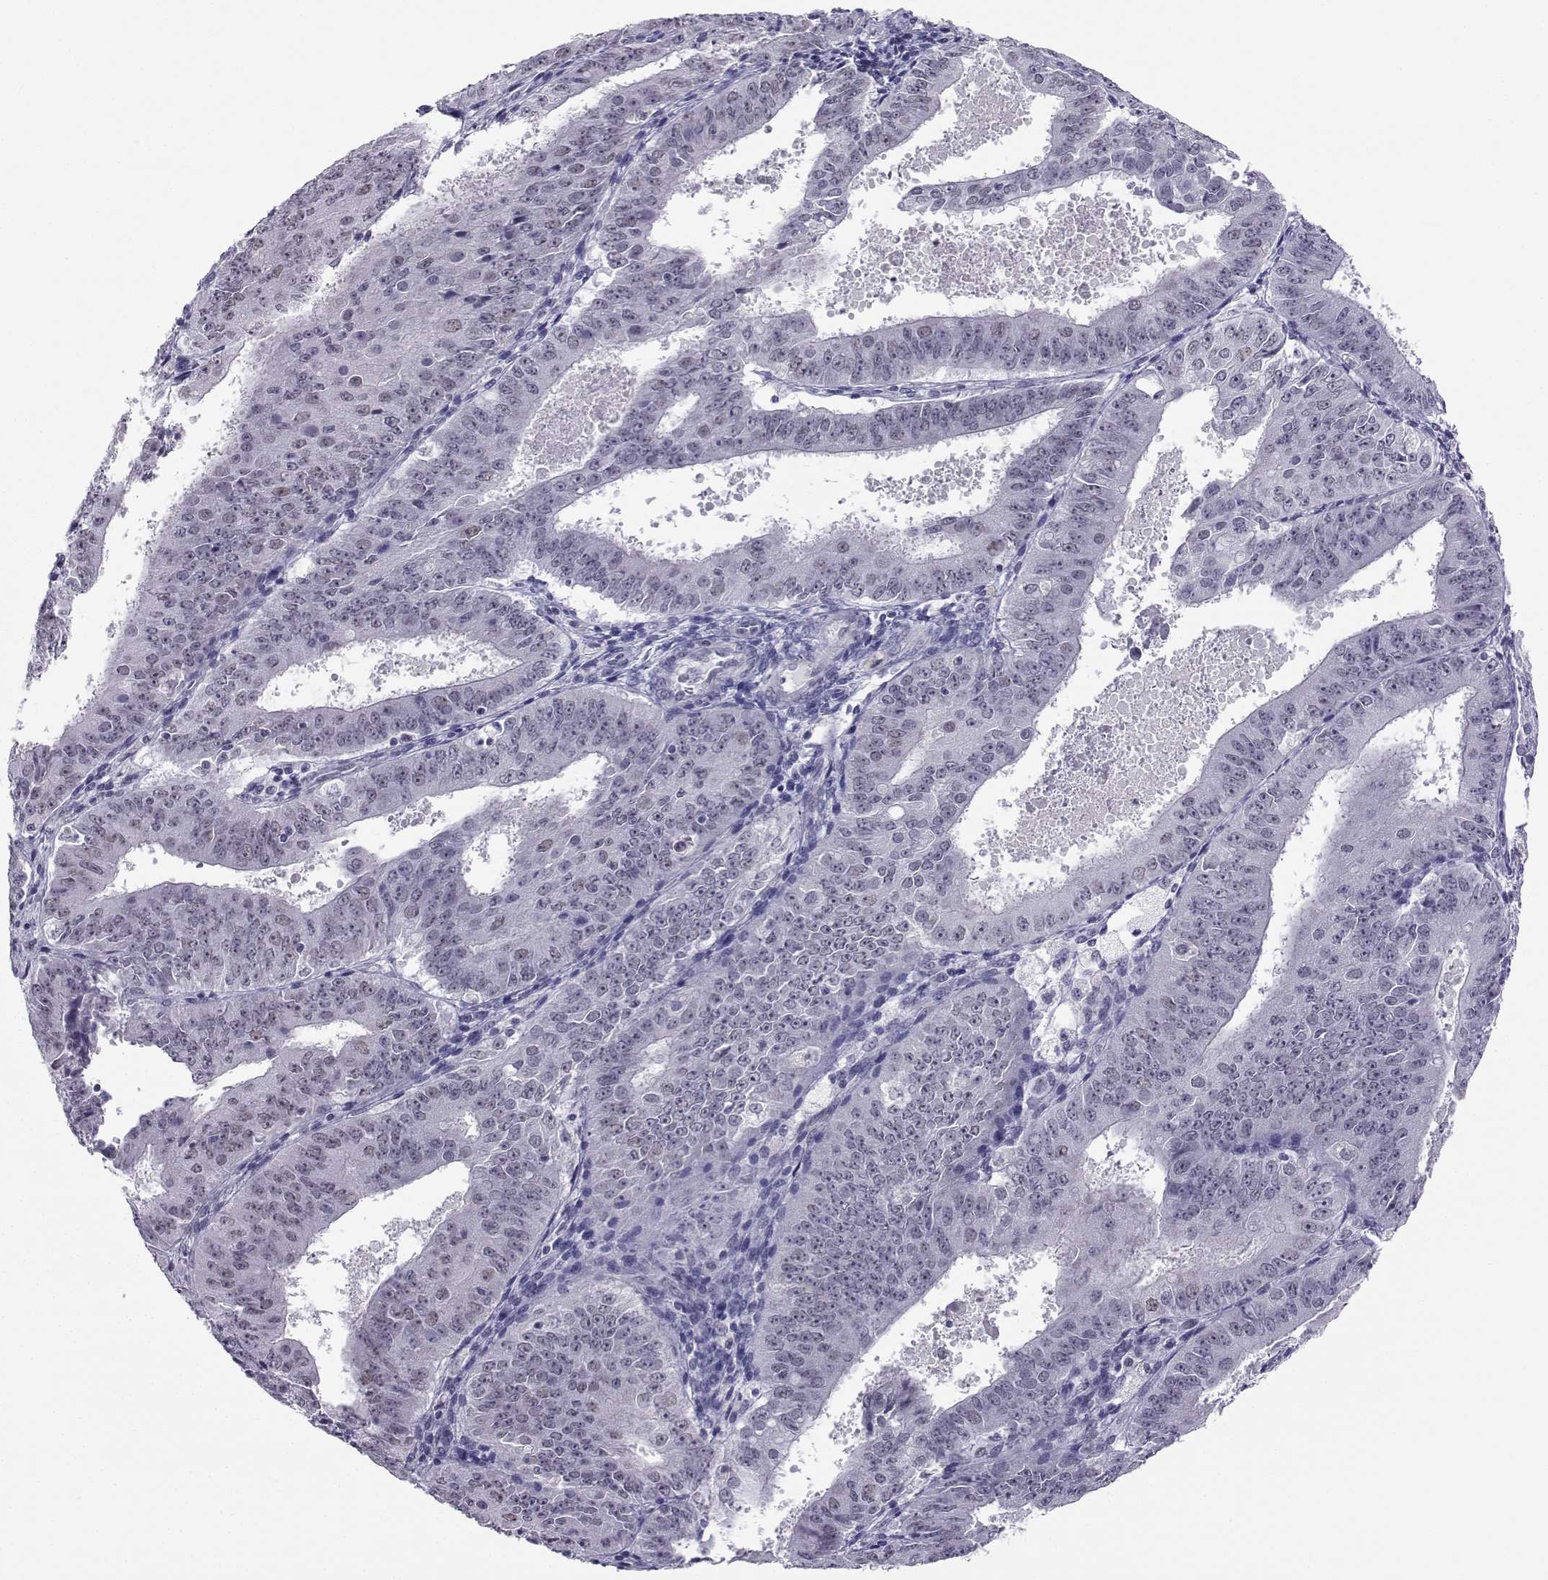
{"staining": {"intensity": "negative", "quantity": "none", "location": "none"}, "tissue": "ovarian cancer", "cell_type": "Tumor cells", "image_type": "cancer", "snomed": [{"axis": "morphology", "description": "Carcinoma, endometroid"}, {"axis": "topography", "description": "Ovary"}], "caption": "Tumor cells are negative for brown protein staining in ovarian endometroid carcinoma.", "gene": "MED26", "patient": {"sex": "female", "age": 42}}